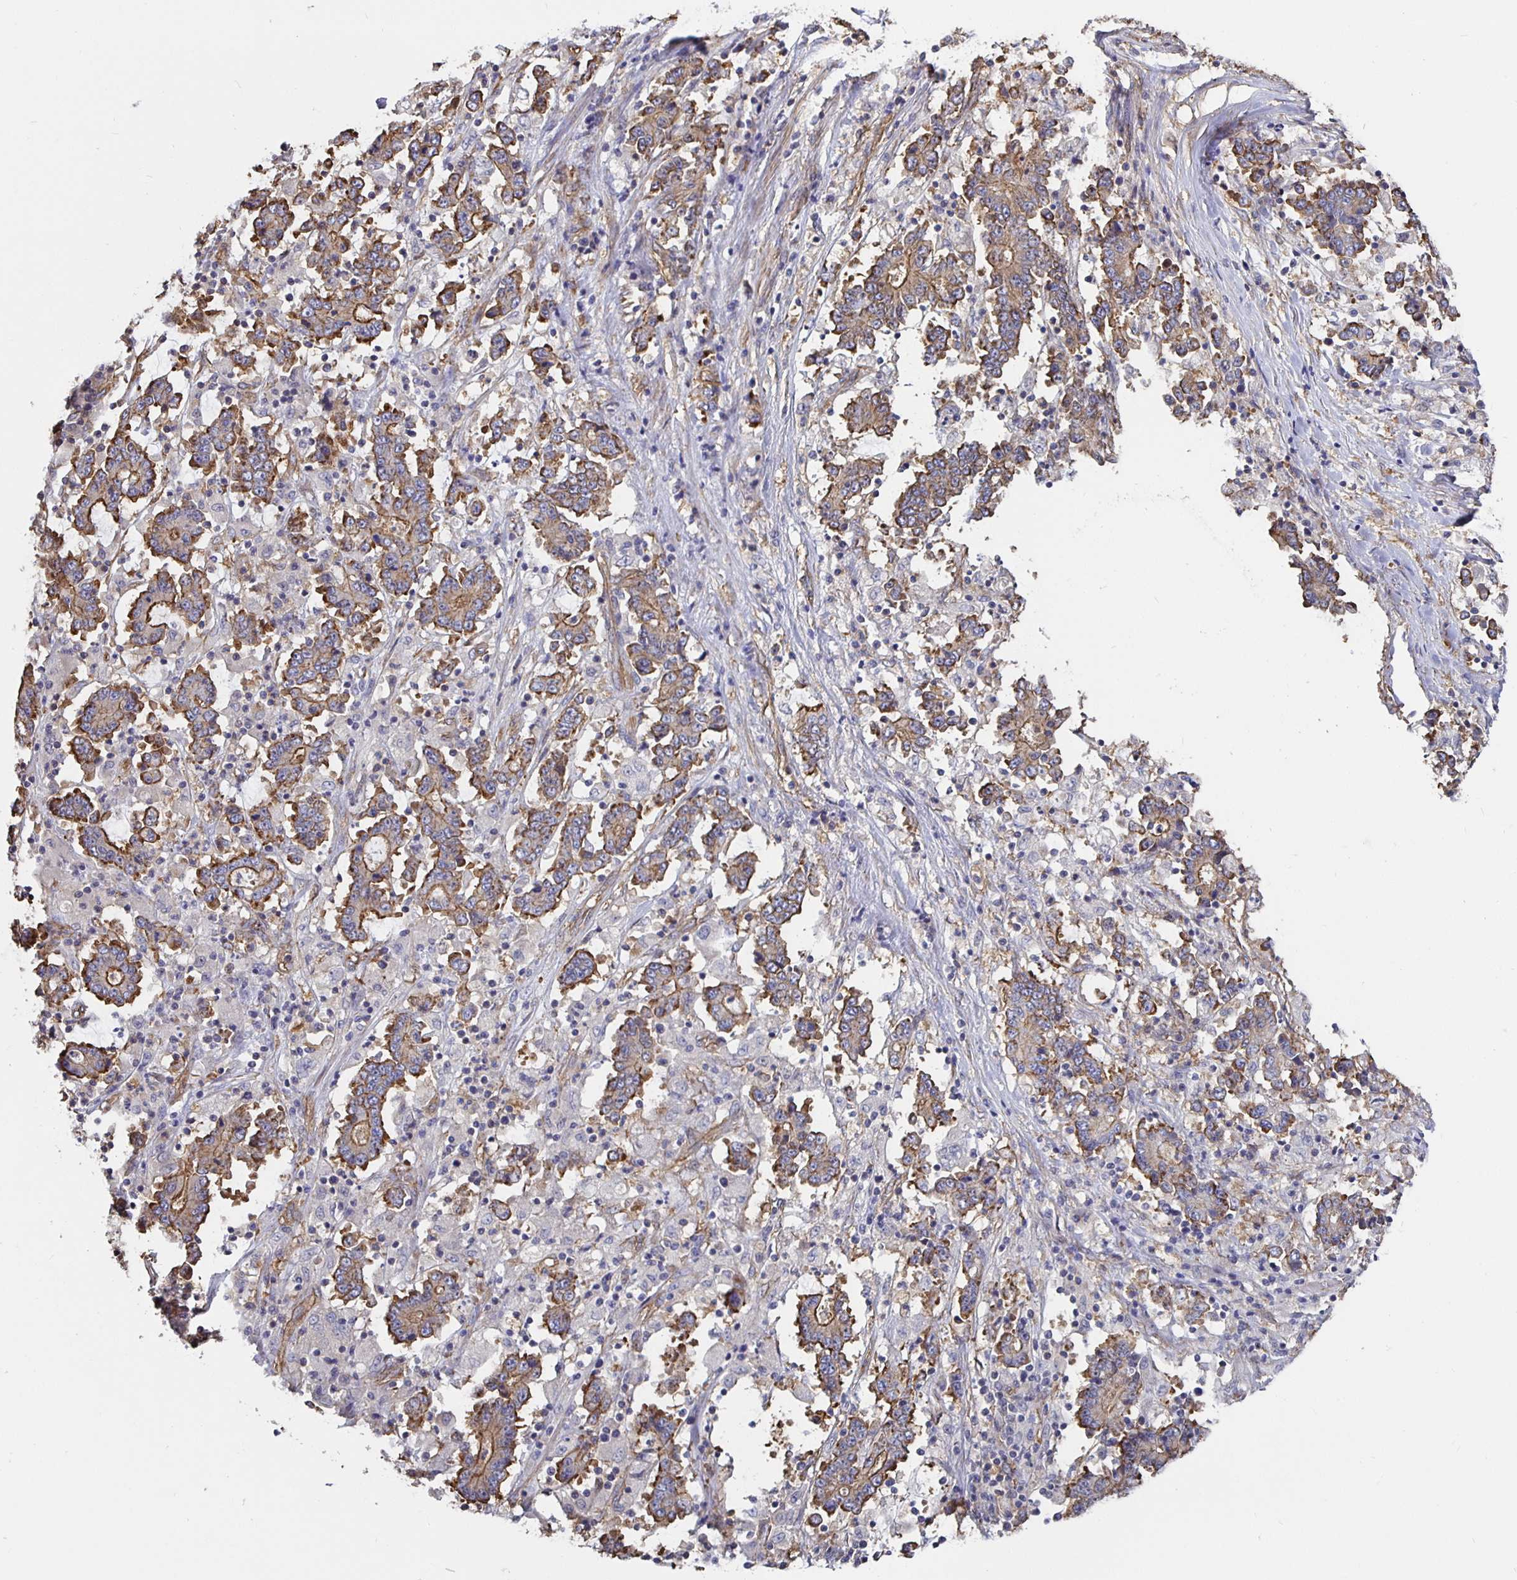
{"staining": {"intensity": "moderate", "quantity": "<25%", "location": "cytoplasmic/membranous"}, "tissue": "stomach cancer", "cell_type": "Tumor cells", "image_type": "cancer", "snomed": [{"axis": "morphology", "description": "Adenocarcinoma, NOS"}, {"axis": "topography", "description": "Stomach, upper"}], "caption": "IHC (DAB (3,3'-diaminobenzidine)) staining of stomach cancer (adenocarcinoma) exhibits moderate cytoplasmic/membranous protein expression in about <25% of tumor cells.", "gene": "ARHGEF39", "patient": {"sex": "male", "age": 68}}